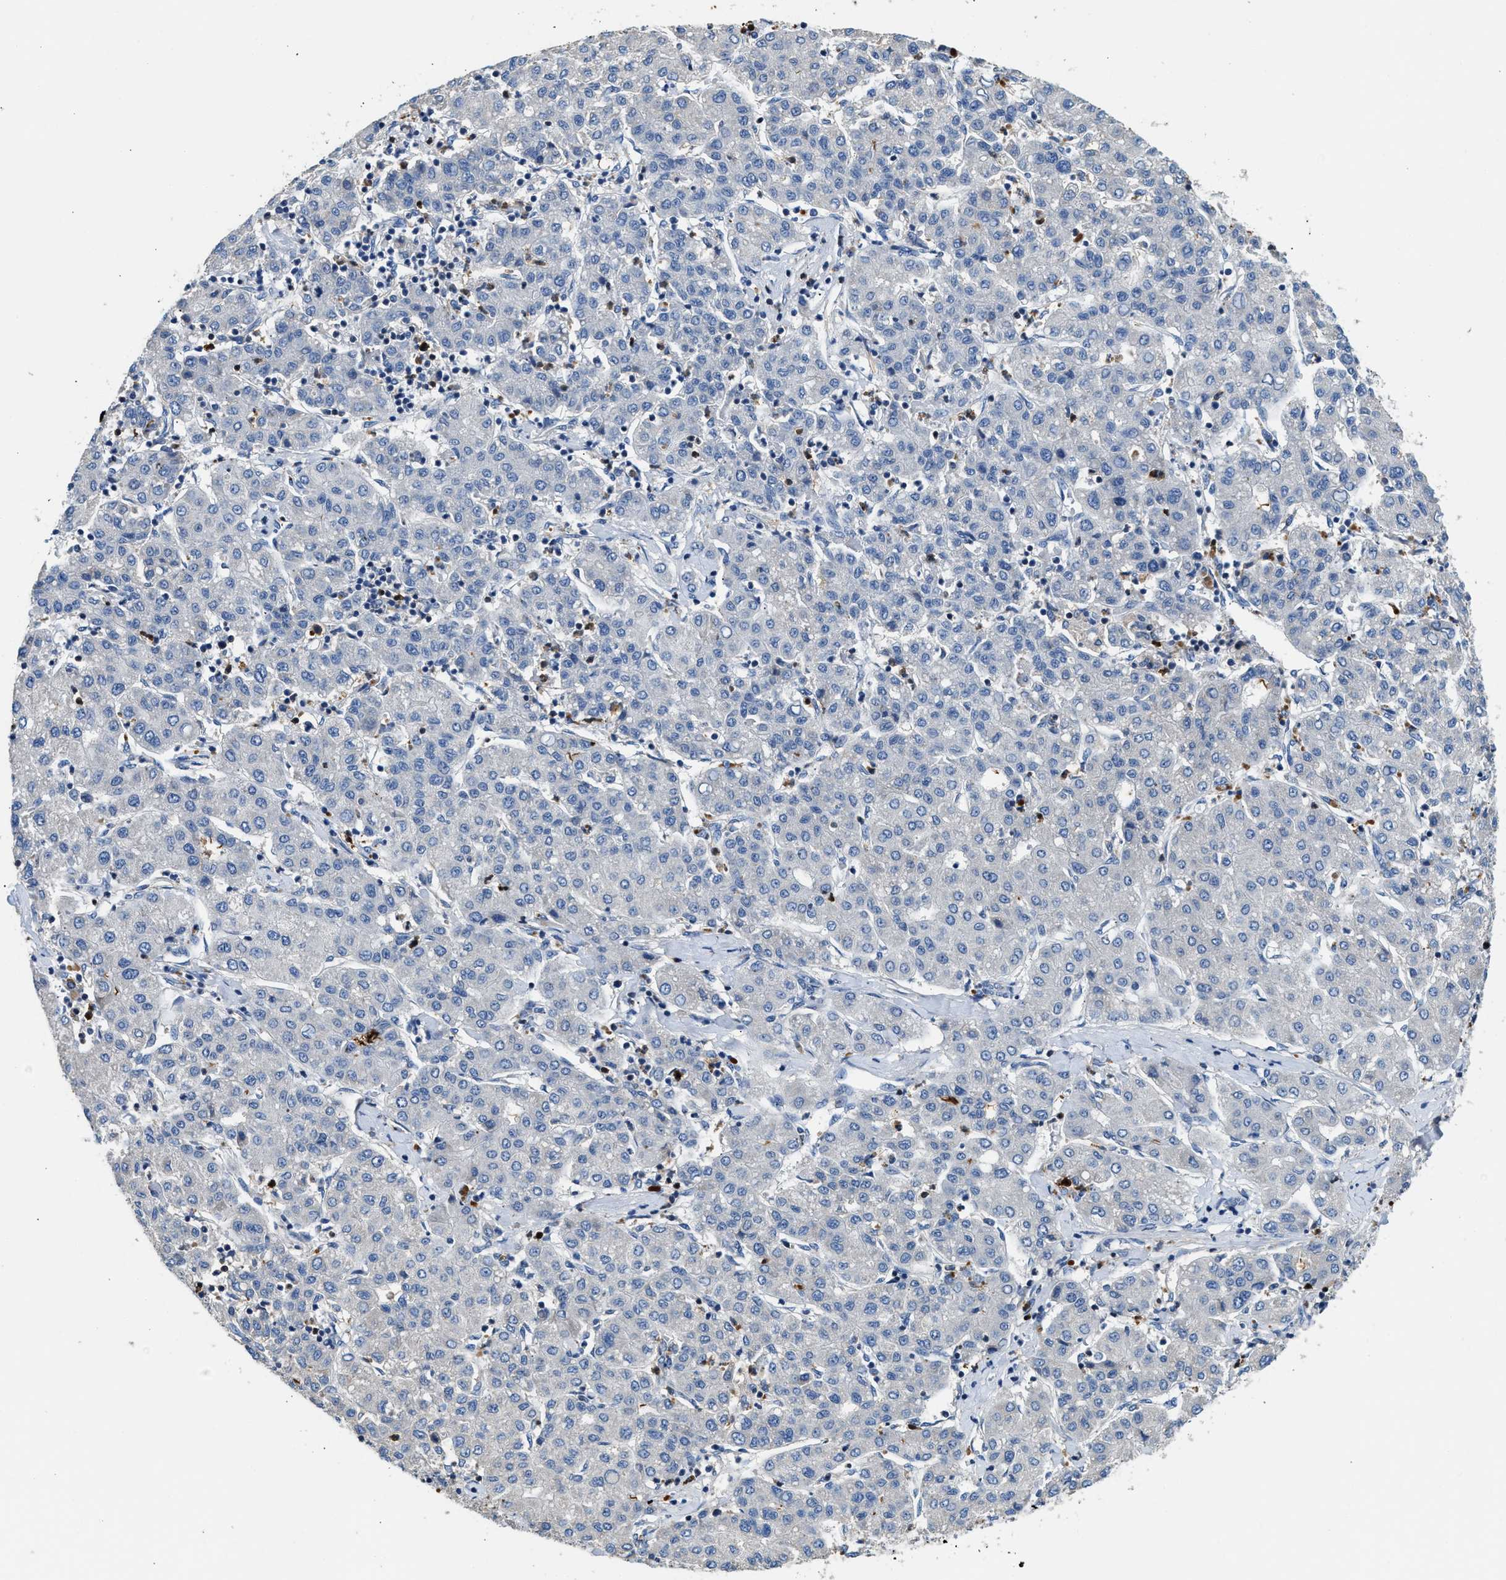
{"staining": {"intensity": "negative", "quantity": "none", "location": "none"}, "tissue": "liver cancer", "cell_type": "Tumor cells", "image_type": "cancer", "snomed": [{"axis": "morphology", "description": "Carcinoma, Hepatocellular, NOS"}, {"axis": "topography", "description": "Liver"}], "caption": "An IHC histopathology image of hepatocellular carcinoma (liver) is shown. There is no staining in tumor cells of hepatocellular carcinoma (liver).", "gene": "TOX", "patient": {"sex": "male", "age": 65}}